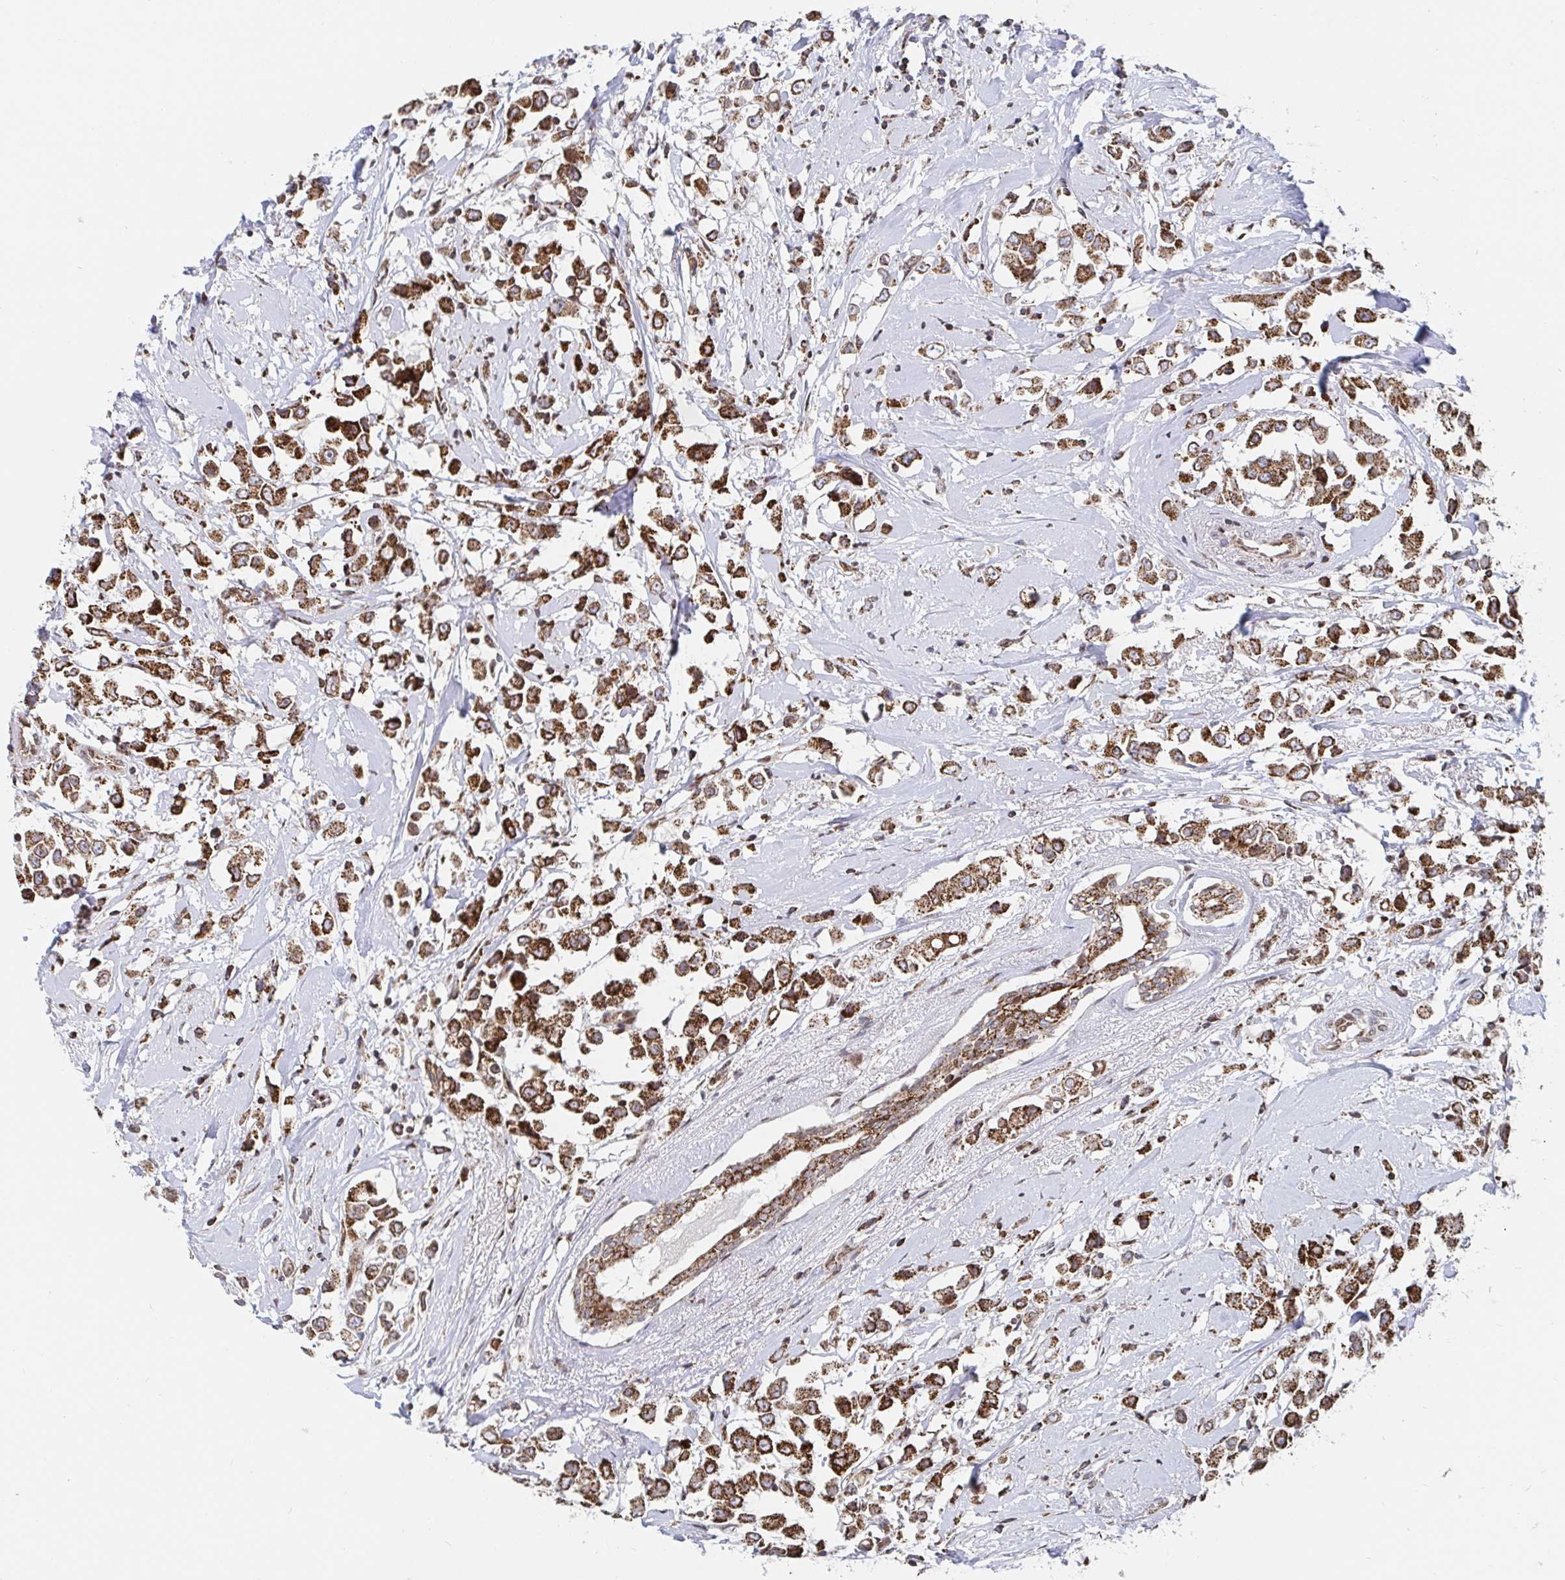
{"staining": {"intensity": "strong", "quantity": ">75%", "location": "cytoplasmic/membranous"}, "tissue": "breast cancer", "cell_type": "Tumor cells", "image_type": "cancer", "snomed": [{"axis": "morphology", "description": "Duct carcinoma"}, {"axis": "topography", "description": "Breast"}], "caption": "Immunohistochemical staining of intraductal carcinoma (breast) demonstrates high levels of strong cytoplasmic/membranous expression in approximately >75% of tumor cells.", "gene": "STARD8", "patient": {"sex": "female", "age": 61}}